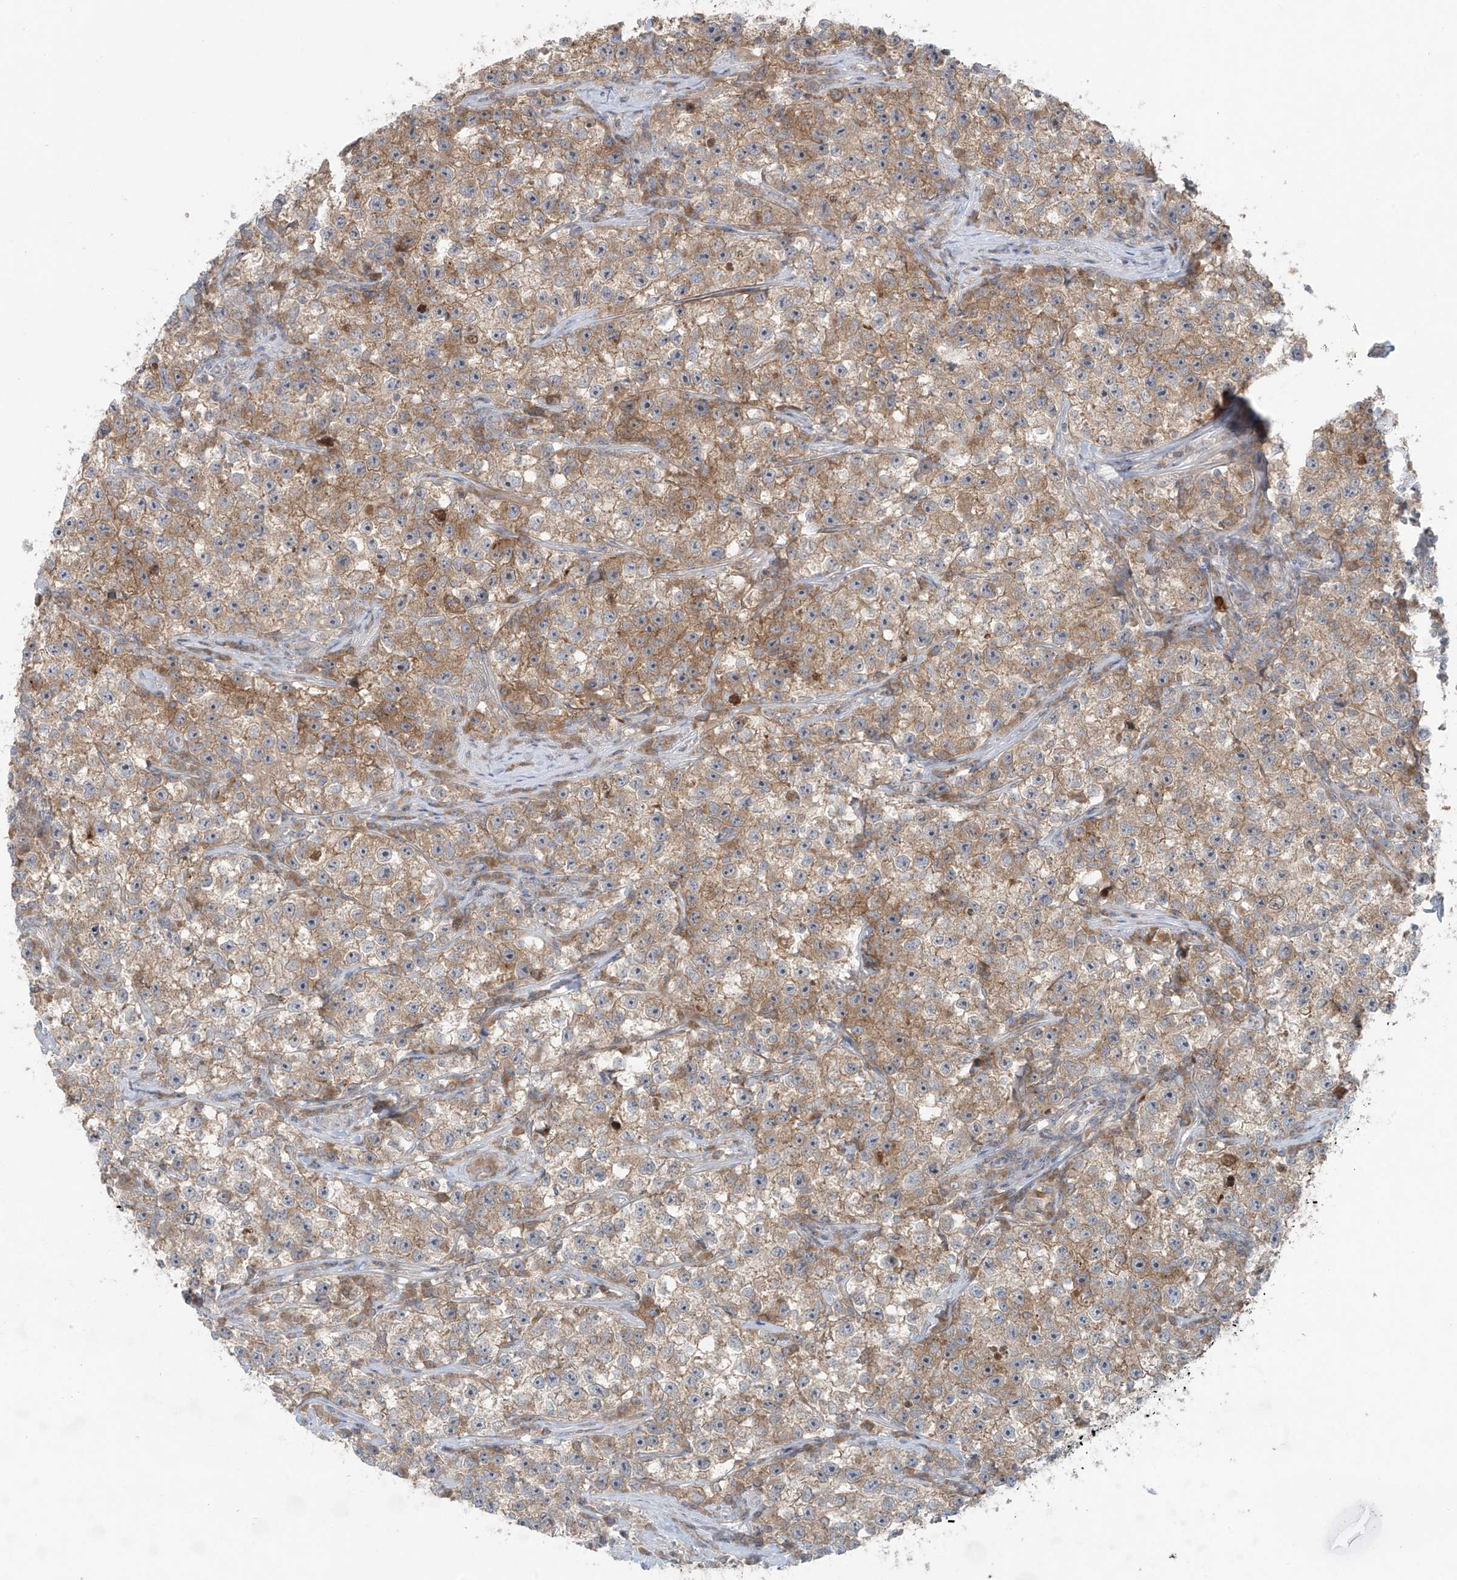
{"staining": {"intensity": "moderate", "quantity": ">75%", "location": "cytoplasmic/membranous"}, "tissue": "testis cancer", "cell_type": "Tumor cells", "image_type": "cancer", "snomed": [{"axis": "morphology", "description": "Seminoma, NOS"}, {"axis": "topography", "description": "Testis"}], "caption": "The immunohistochemical stain highlights moderate cytoplasmic/membranous positivity in tumor cells of testis cancer tissue.", "gene": "PPAT", "patient": {"sex": "male", "age": 22}}